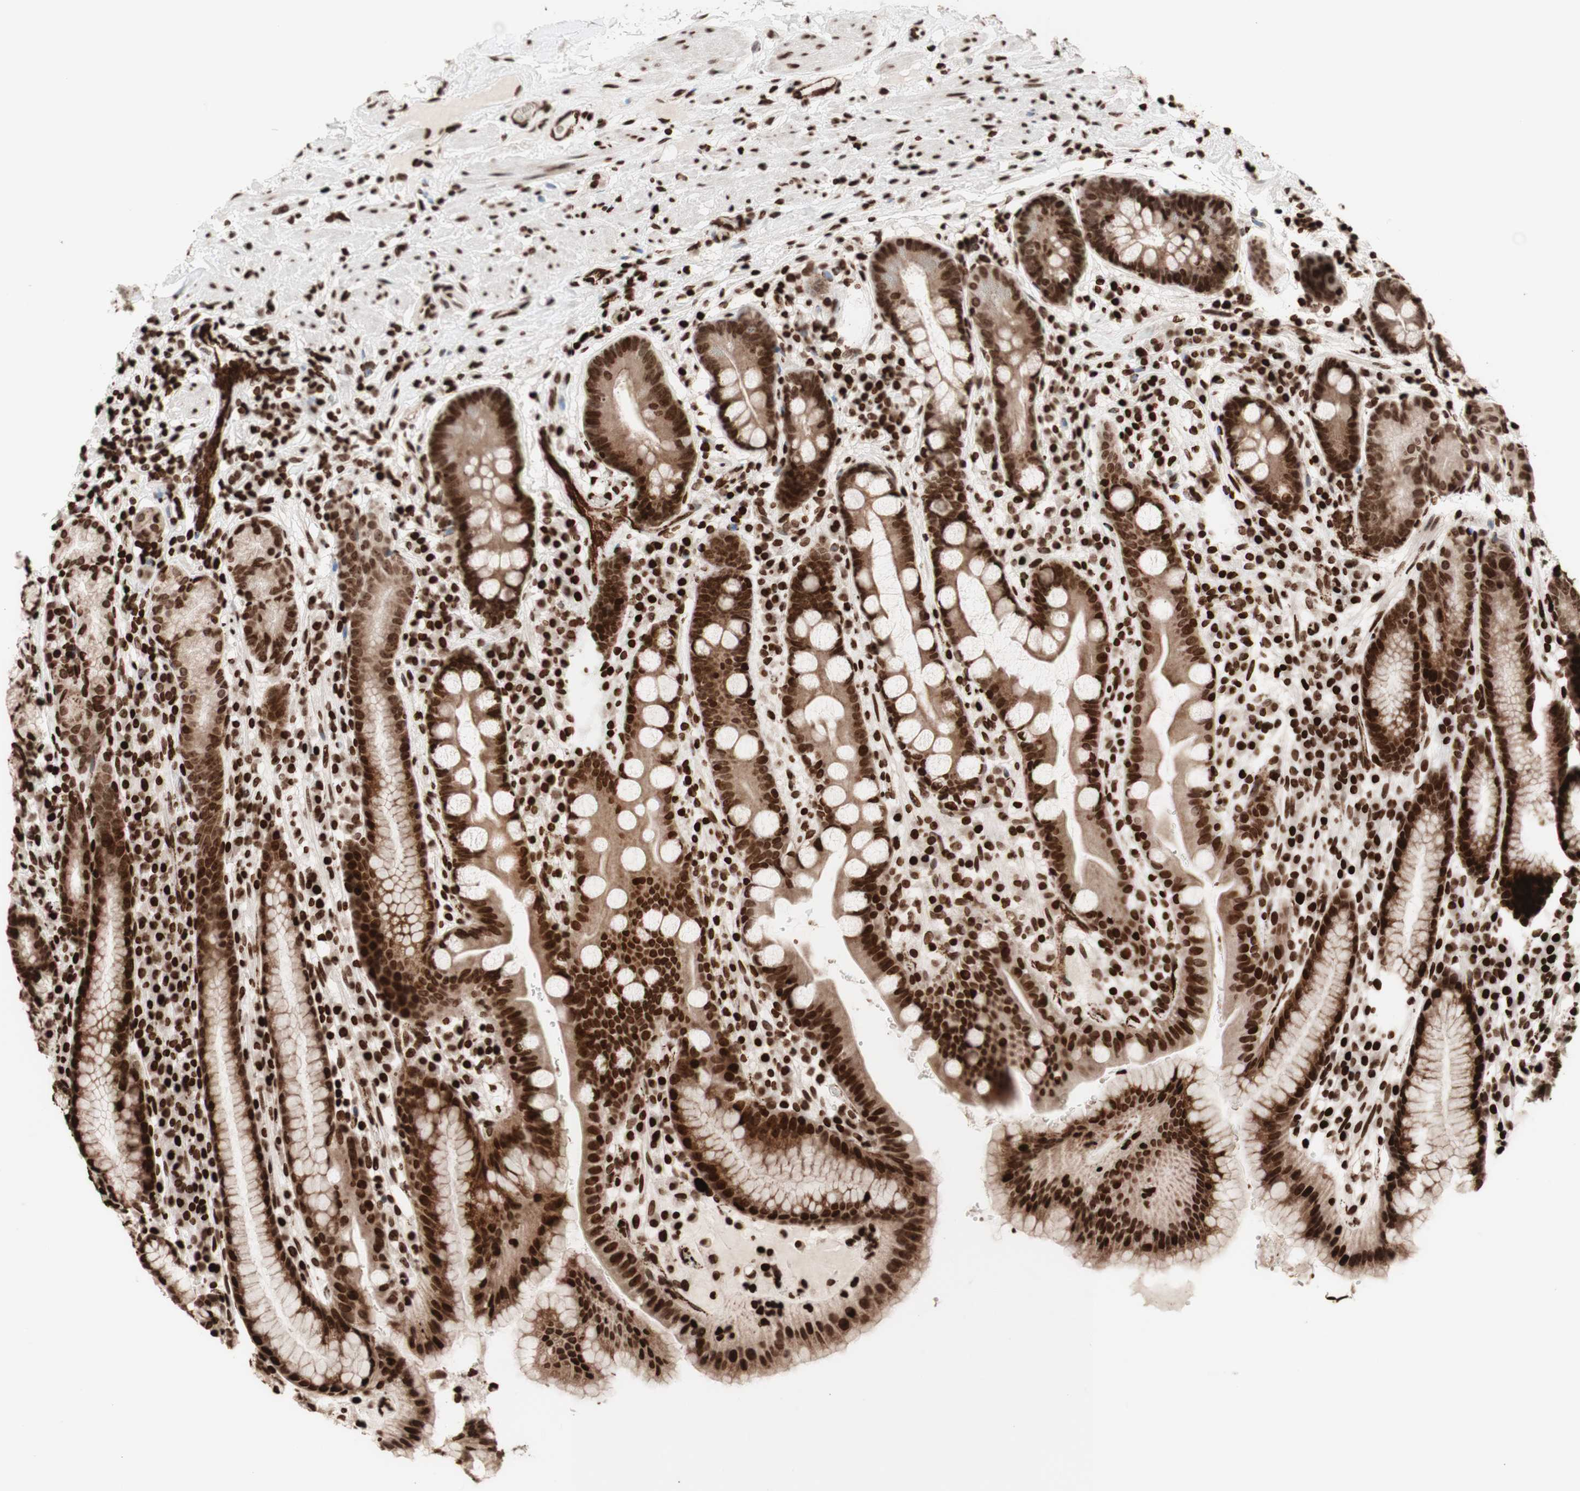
{"staining": {"intensity": "strong", "quantity": ">75%", "location": "cytoplasmic/membranous,nuclear"}, "tissue": "stomach", "cell_type": "Glandular cells", "image_type": "normal", "snomed": [{"axis": "morphology", "description": "Normal tissue, NOS"}, {"axis": "topography", "description": "Stomach, lower"}], "caption": "Protein staining displays strong cytoplasmic/membranous,nuclear positivity in approximately >75% of glandular cells in normal stomach. Nuclei are stained in blue.", "gene": "NCAPD2", "patient": {"sex": "male", "age": 52}}